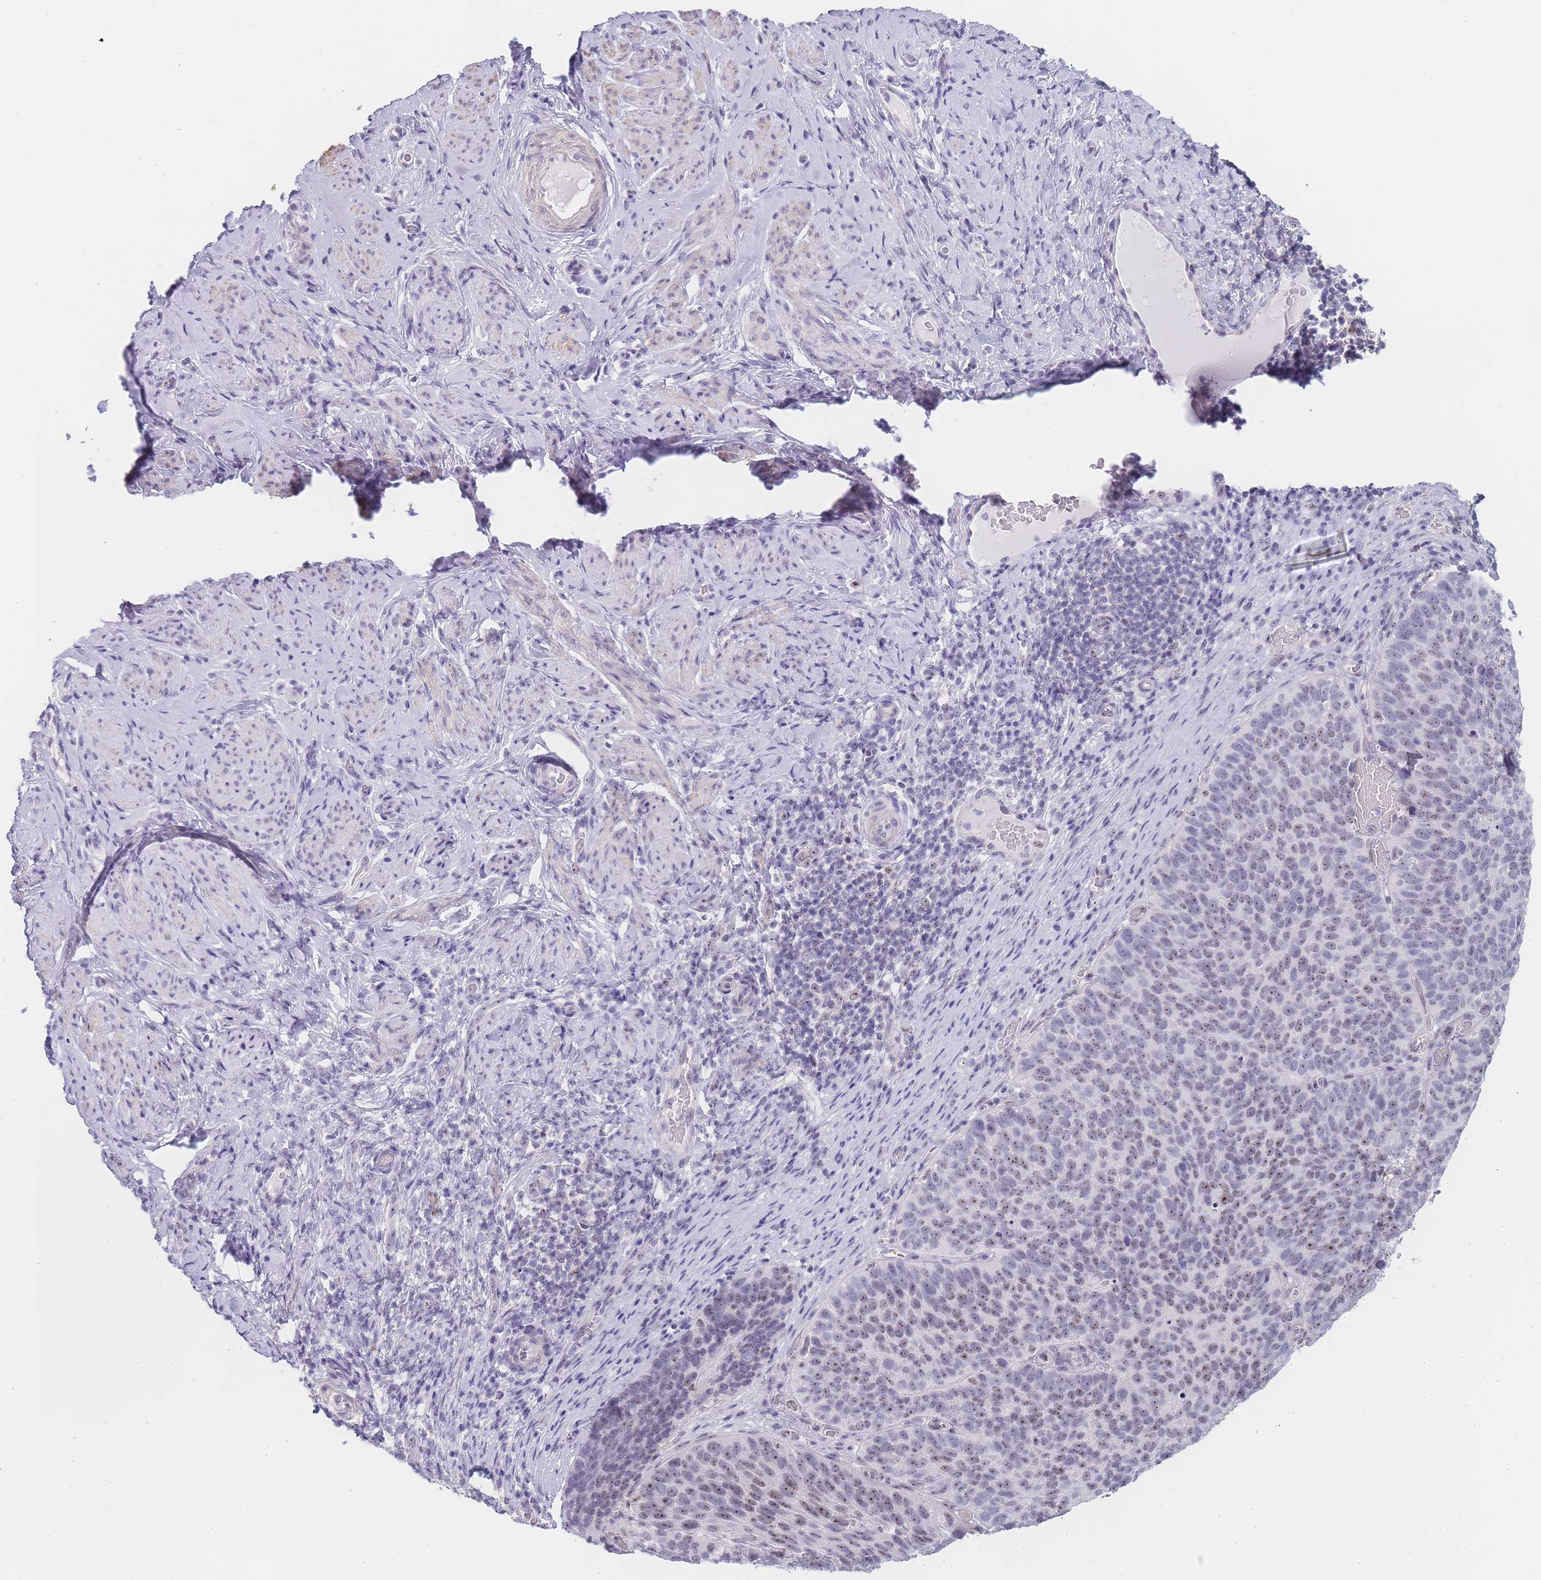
{"staining": {"intensity": "moderate", "quantity": "<25%", "location": "nuclear"}, "tissue": "cervical cancer", "cell_type": "Tumor cells", "image_type": "cancer", "snomed": [{"axis": "morphology", "description": "Squamous cell carcinoma, NOS"}, {"axis": "topography", "description": "Cervix"}], "caption": "Protein staining of cervical squamous cell carcinoma tissue reveals moderate nuclear expression in approximately <25% of tumor cells. The staining is performed using DAB brown chromogen to label protein expression. The nuclei are counter-stained blue using hematoxylin.", "gene": "NOP14", "patient": {"sex": "female", "age": 80}}